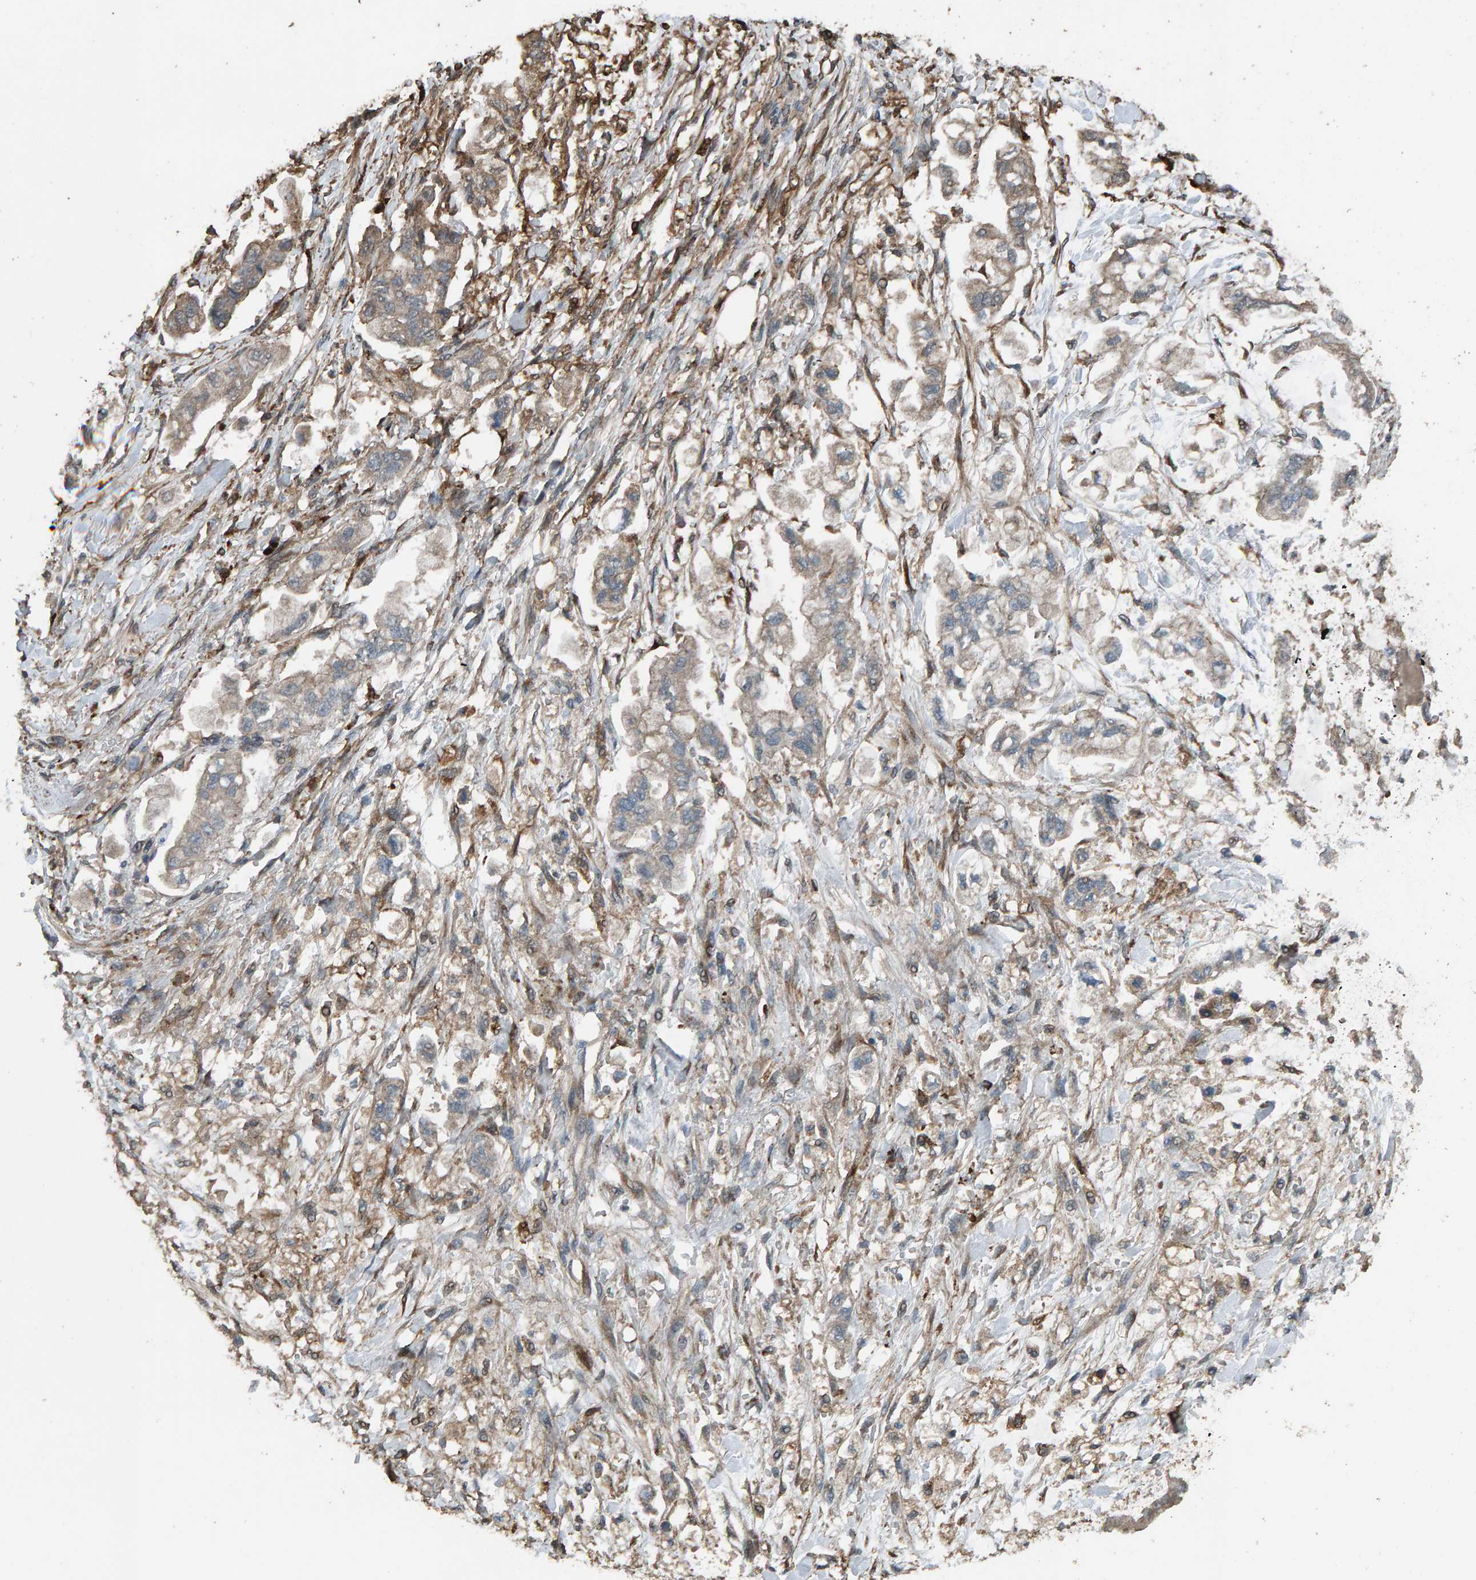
{"staining": {"intensity": "weak", "quantity": ">75%", "location": "cytoplasmic/membranous"}, "tissue": "stomach cancer", "cell_type": "Tumor cells", "image_type": "cancer", "snomed": [{"axis": "morphology", "description": "Normal tissue, NOS"}, {"axis": "morphology", "description": "Adenocarcinoma, NOS"}, {"axis": "topography", "description": "Stomach"}], "caption": "Protein analysis of stomach cancer tissue demonstrates weak cytoplasmic/membranous positivity in approximately >75% of tumor cells.", "gene": "DUS1L", "patient": {"sex": "male", "age": 62}}